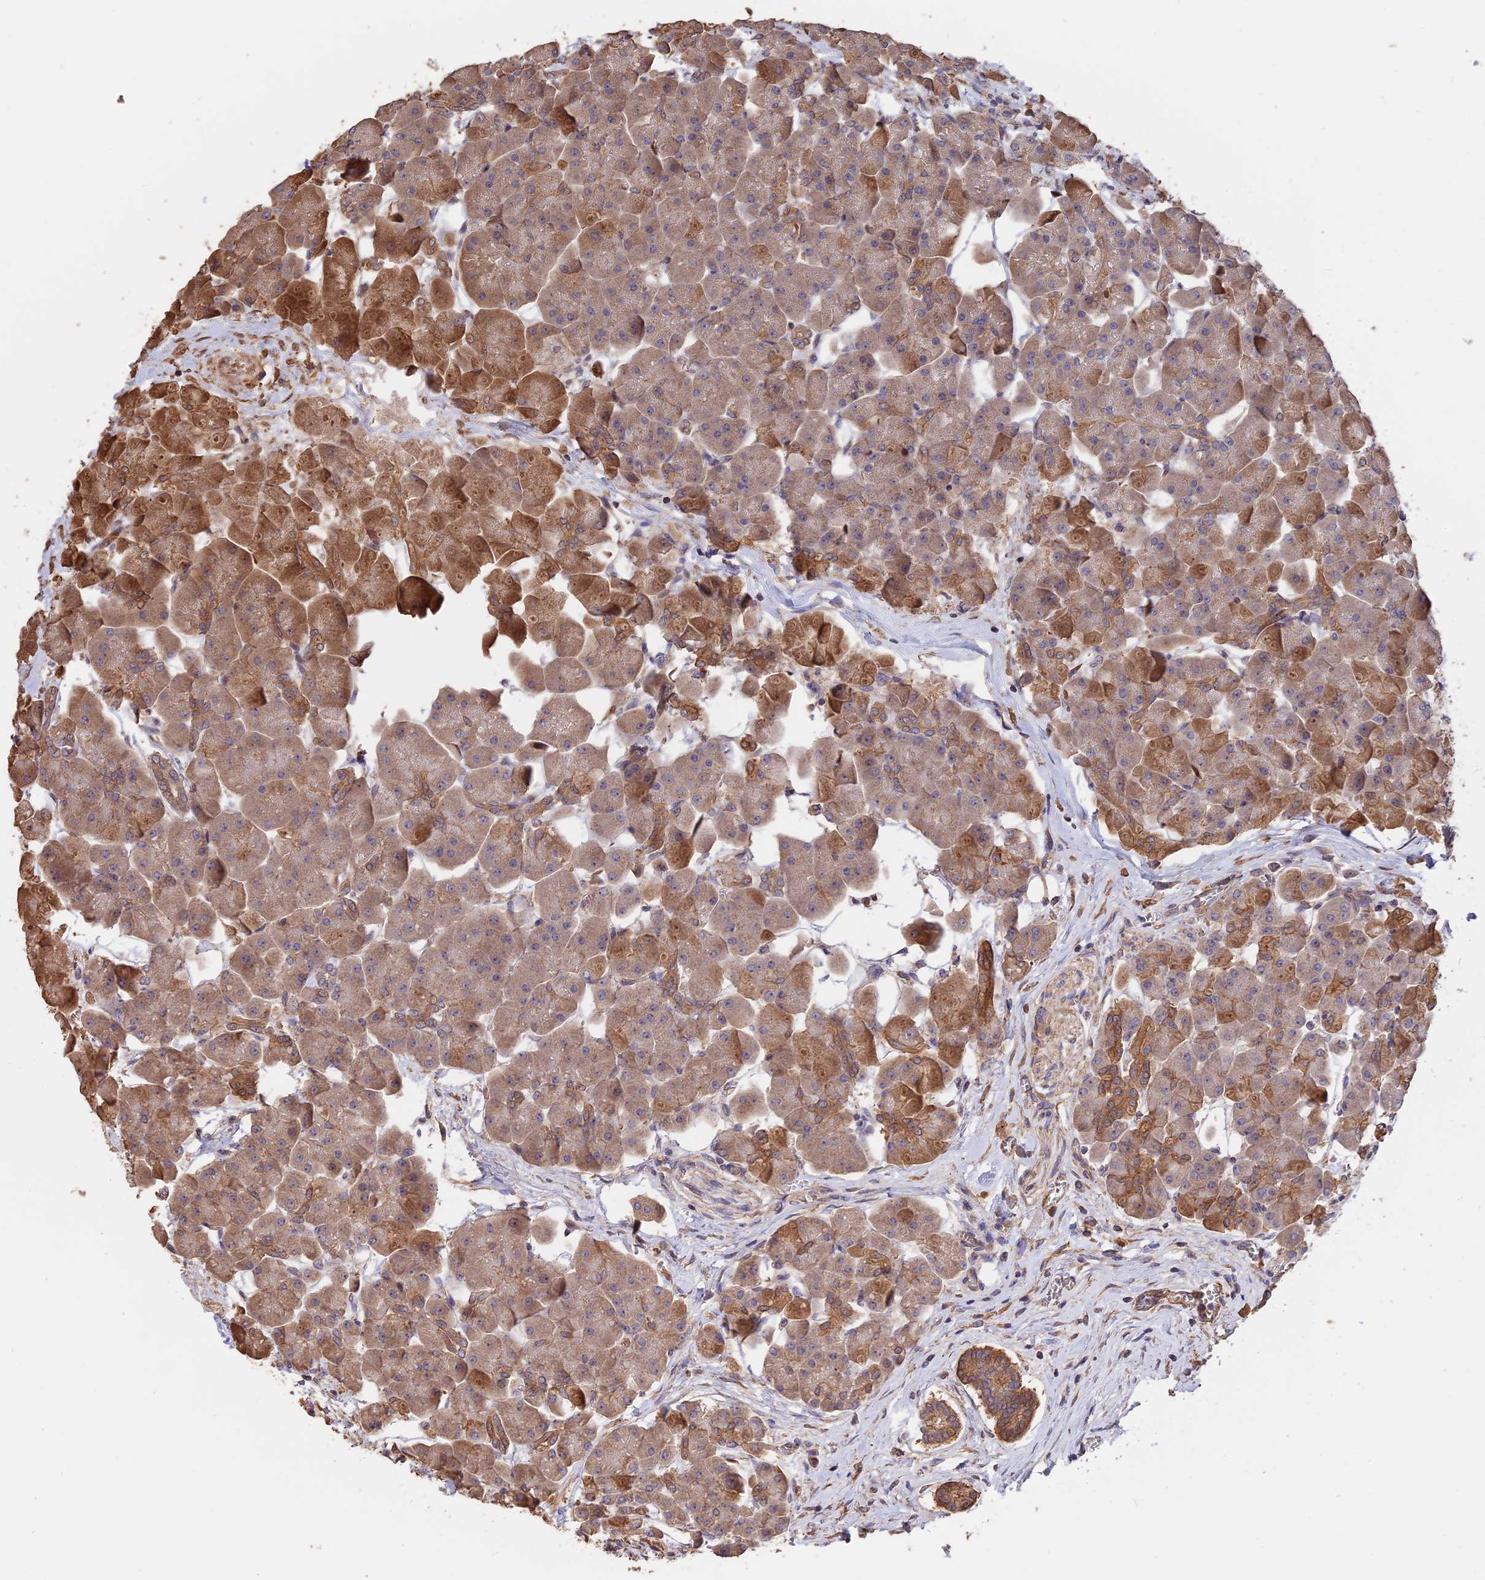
{"staining": {"intensity": "moderate", "quantity": "25%-75%", "location": "cytoplasmic/membranous,nuclear"}, "tissue": "pancreas", "cell_type": "Exocrine glandular cells", "image_type": "normal", "snomed": [{"axis": "morphology", "description": "Normal tissue, NOS"}, {"axis": "topography", "description": "Pancreas"}], "caption": "Brown immunohistochemical staining in normal human pancreas shows moderate cytoplasmic/membranous,nuclear staining in about 25%-75% of exocrine glandular cells. Immunohistochemistry stains the protein of interest in brown and the nuclei are stained blue.", "gene": "RASAL1", "patient": {"sex": "male", "age": 66}}